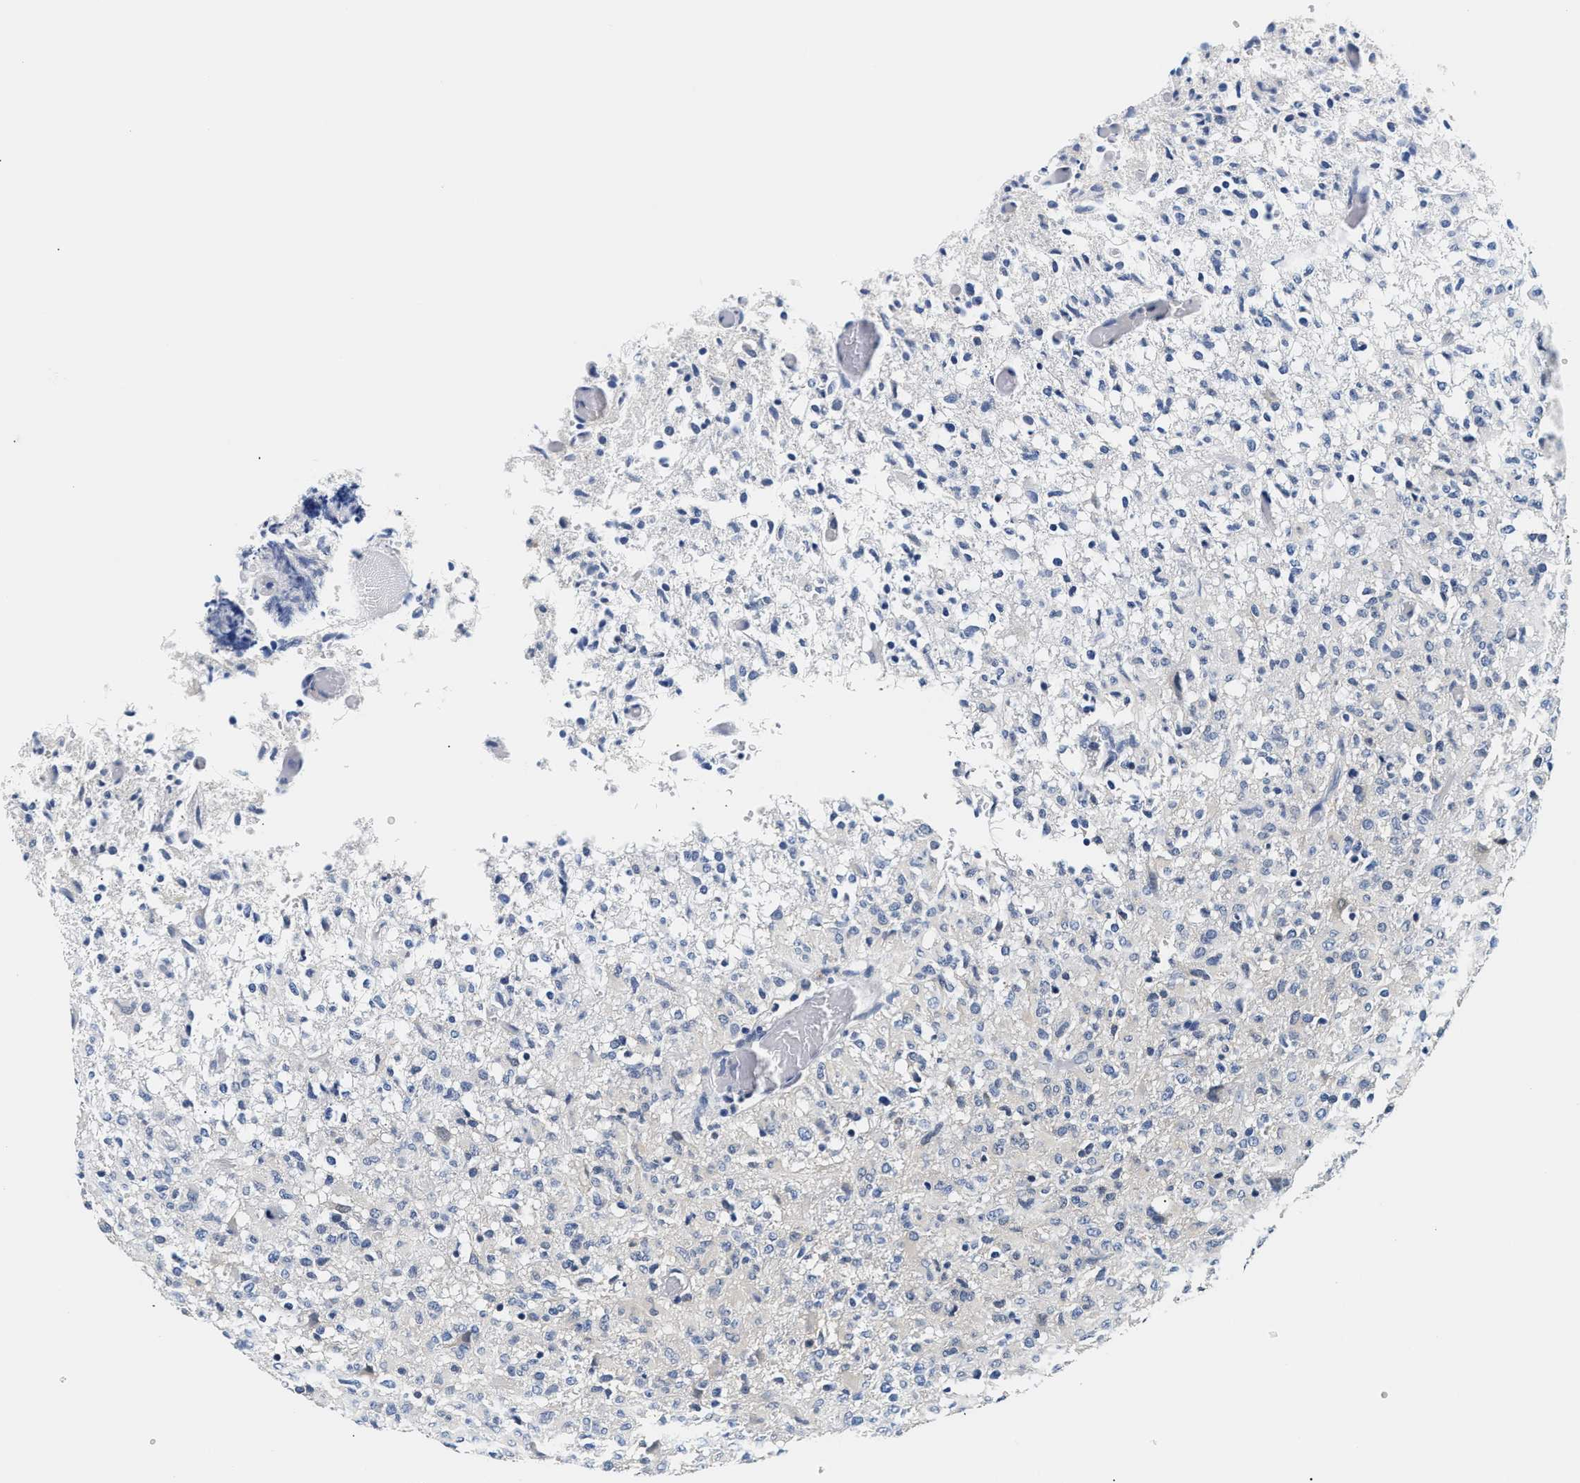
{"staining": {"intensity": "negative", "quantity": "none", "location": "none"}, "tissue": "glioma", "cell_type": "Tumor cells", "image_type": "cancer", "snomed": [{"axis": "morphology", "description": "Glioma, malignant, High grade"}, {"axis": "topography", "description": "Brain"}], "caption": "Glioma stained for a protein using IHC shows no staining tumor cells.", "gene": "UCHL3", "patient": {"sex": "female", "age": 57}}